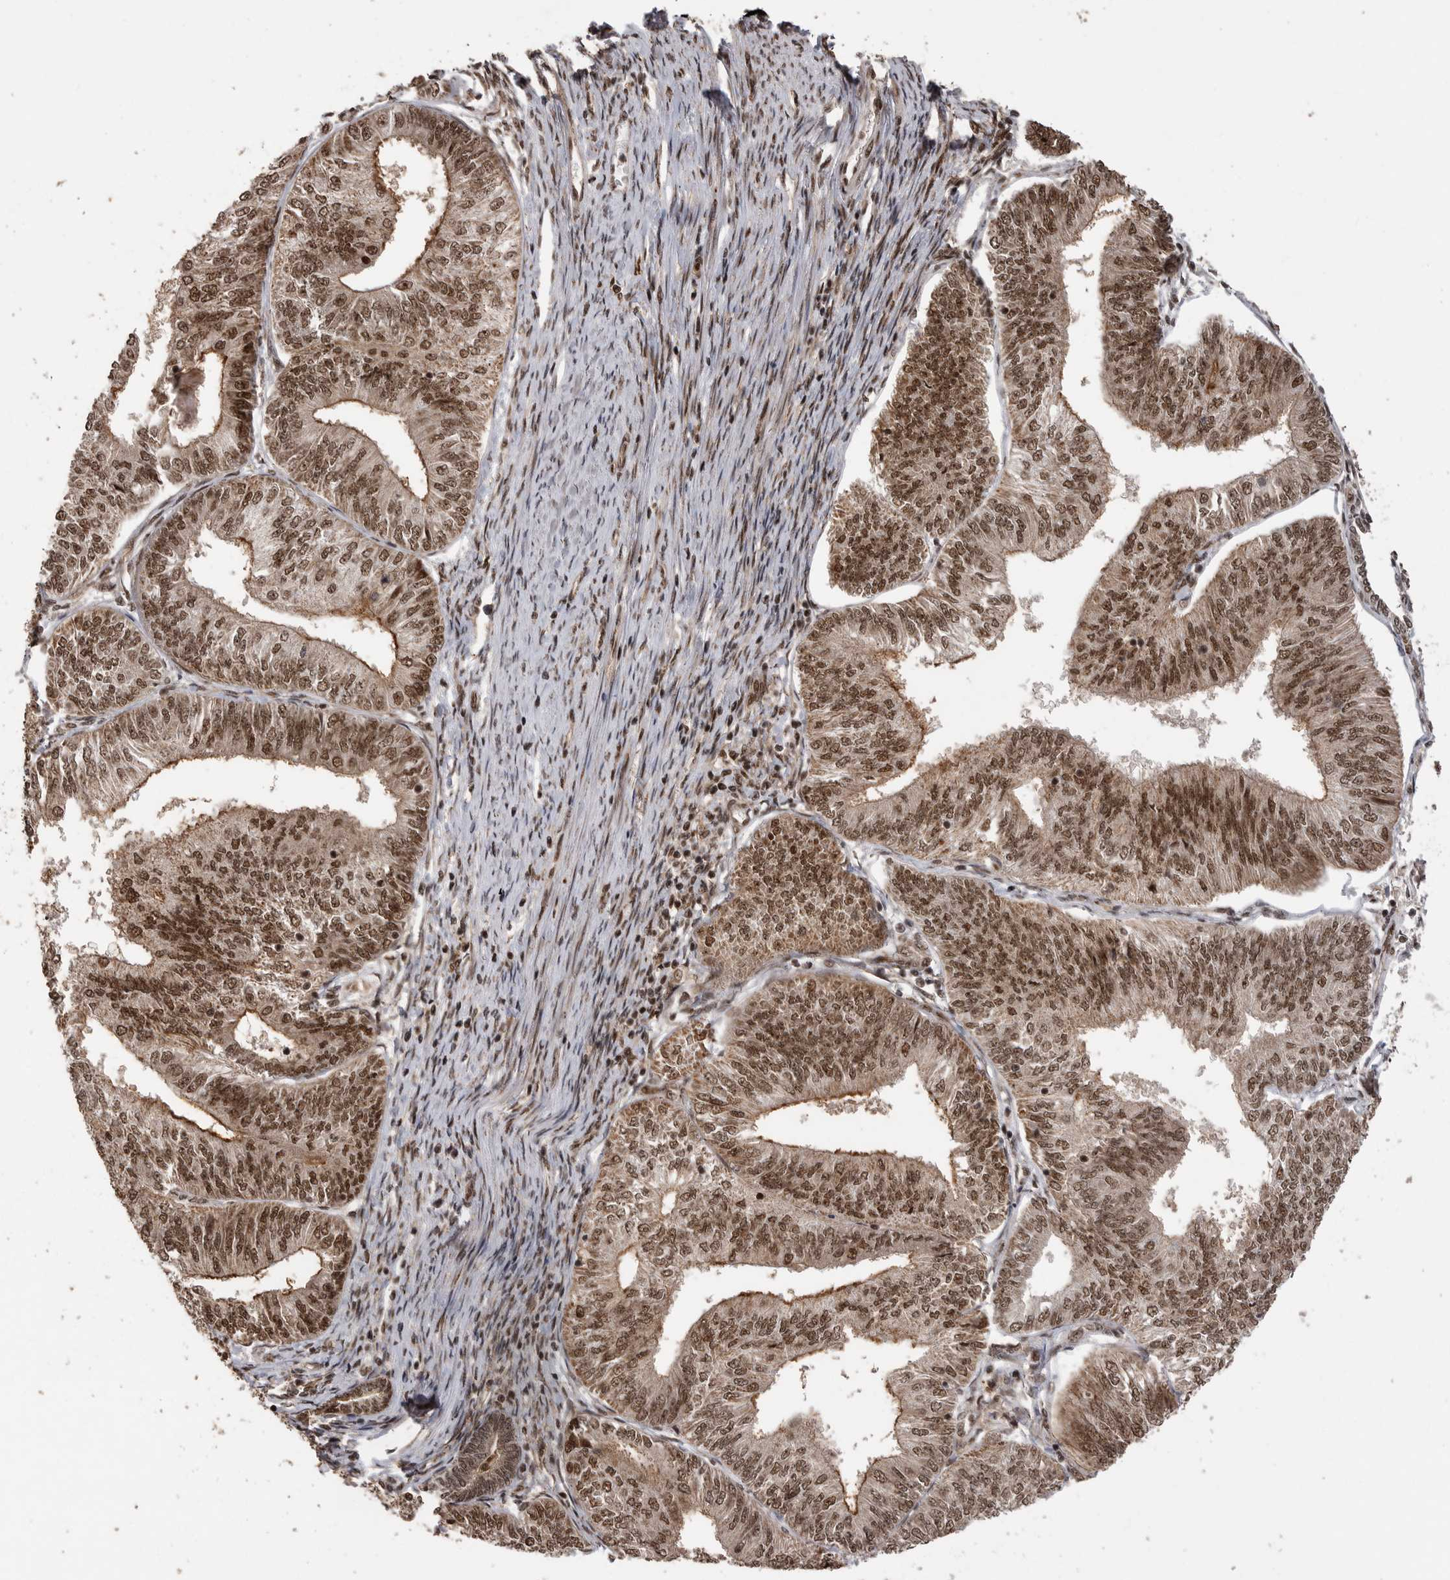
{"staining": {"intensity": "moderate", "quantity": ">75%", "location": "nuclear"}, "tissue": "endometrial cancer", "cell_type": "Tumor cells", "image_type": "cancer", "snomed": [{"axis": "morphology", "description": "Adenocarcinoma, NOS"}, {"axis": "topography", "description": "Endometrium"}], "caption": "Protein analysis of endometrial cancer (adenocarcinoma) tissue demonstrates moderate nuclear expression in about >75% of tumor cells.", "gene": "PPP1R8", "patient": {"sex": "female", "age": 58}}